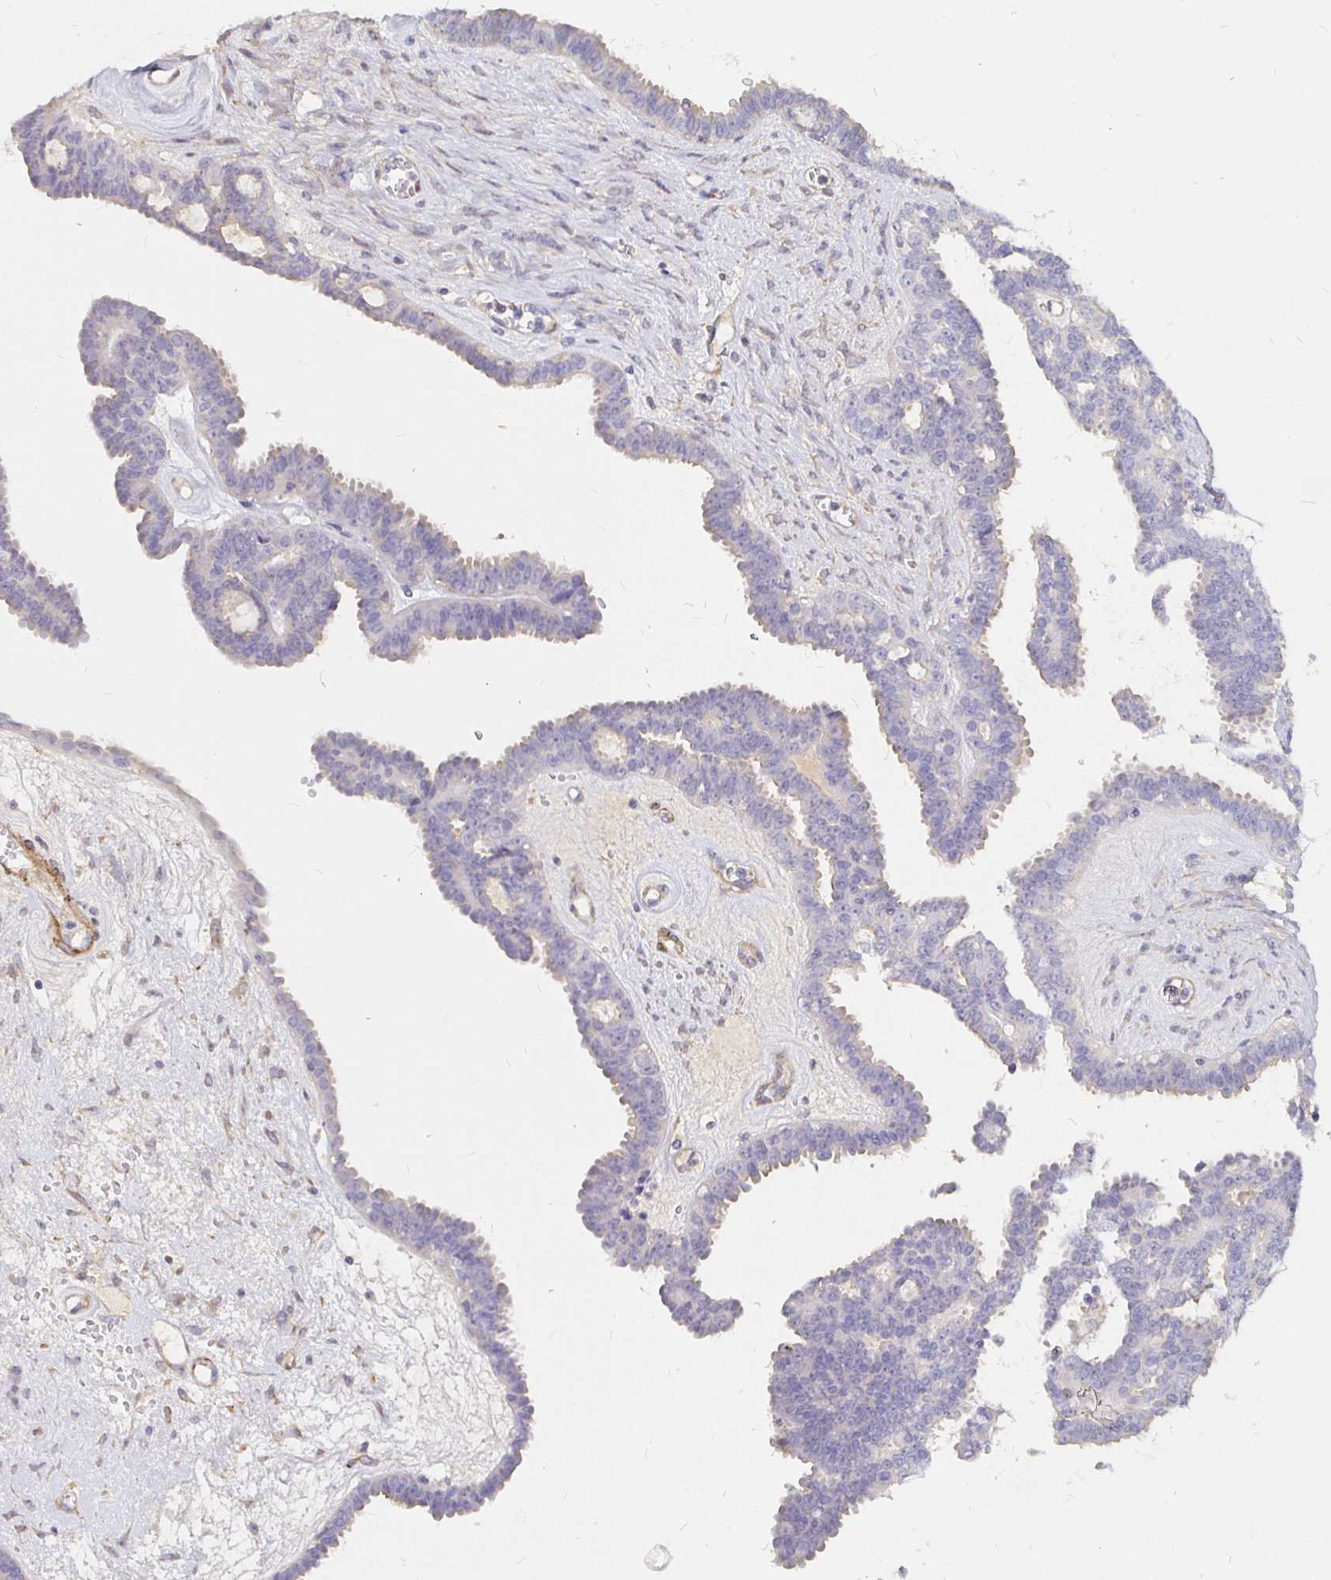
{"staining": {"intensity": "negative", "quantity": "none", "location": "none"}, "tissue": "ovarian cancer", "cell_type": "Tumor cells", "image_type": "cancer", "snomed": [{"axis": "morphology", "description": "Cystadenocarcinoma, serous, NOS"}, {"axis": "topography", "description": "Ovary"}], "caption": "Photomicrograph shows no significant protein expression in tumor cells of serous cystadenocarcinoma (ovarian). Nuclei are stained in blue.", "gene": "PALM2AKAP2", "patient": {"sex": "female", "age": 71}}